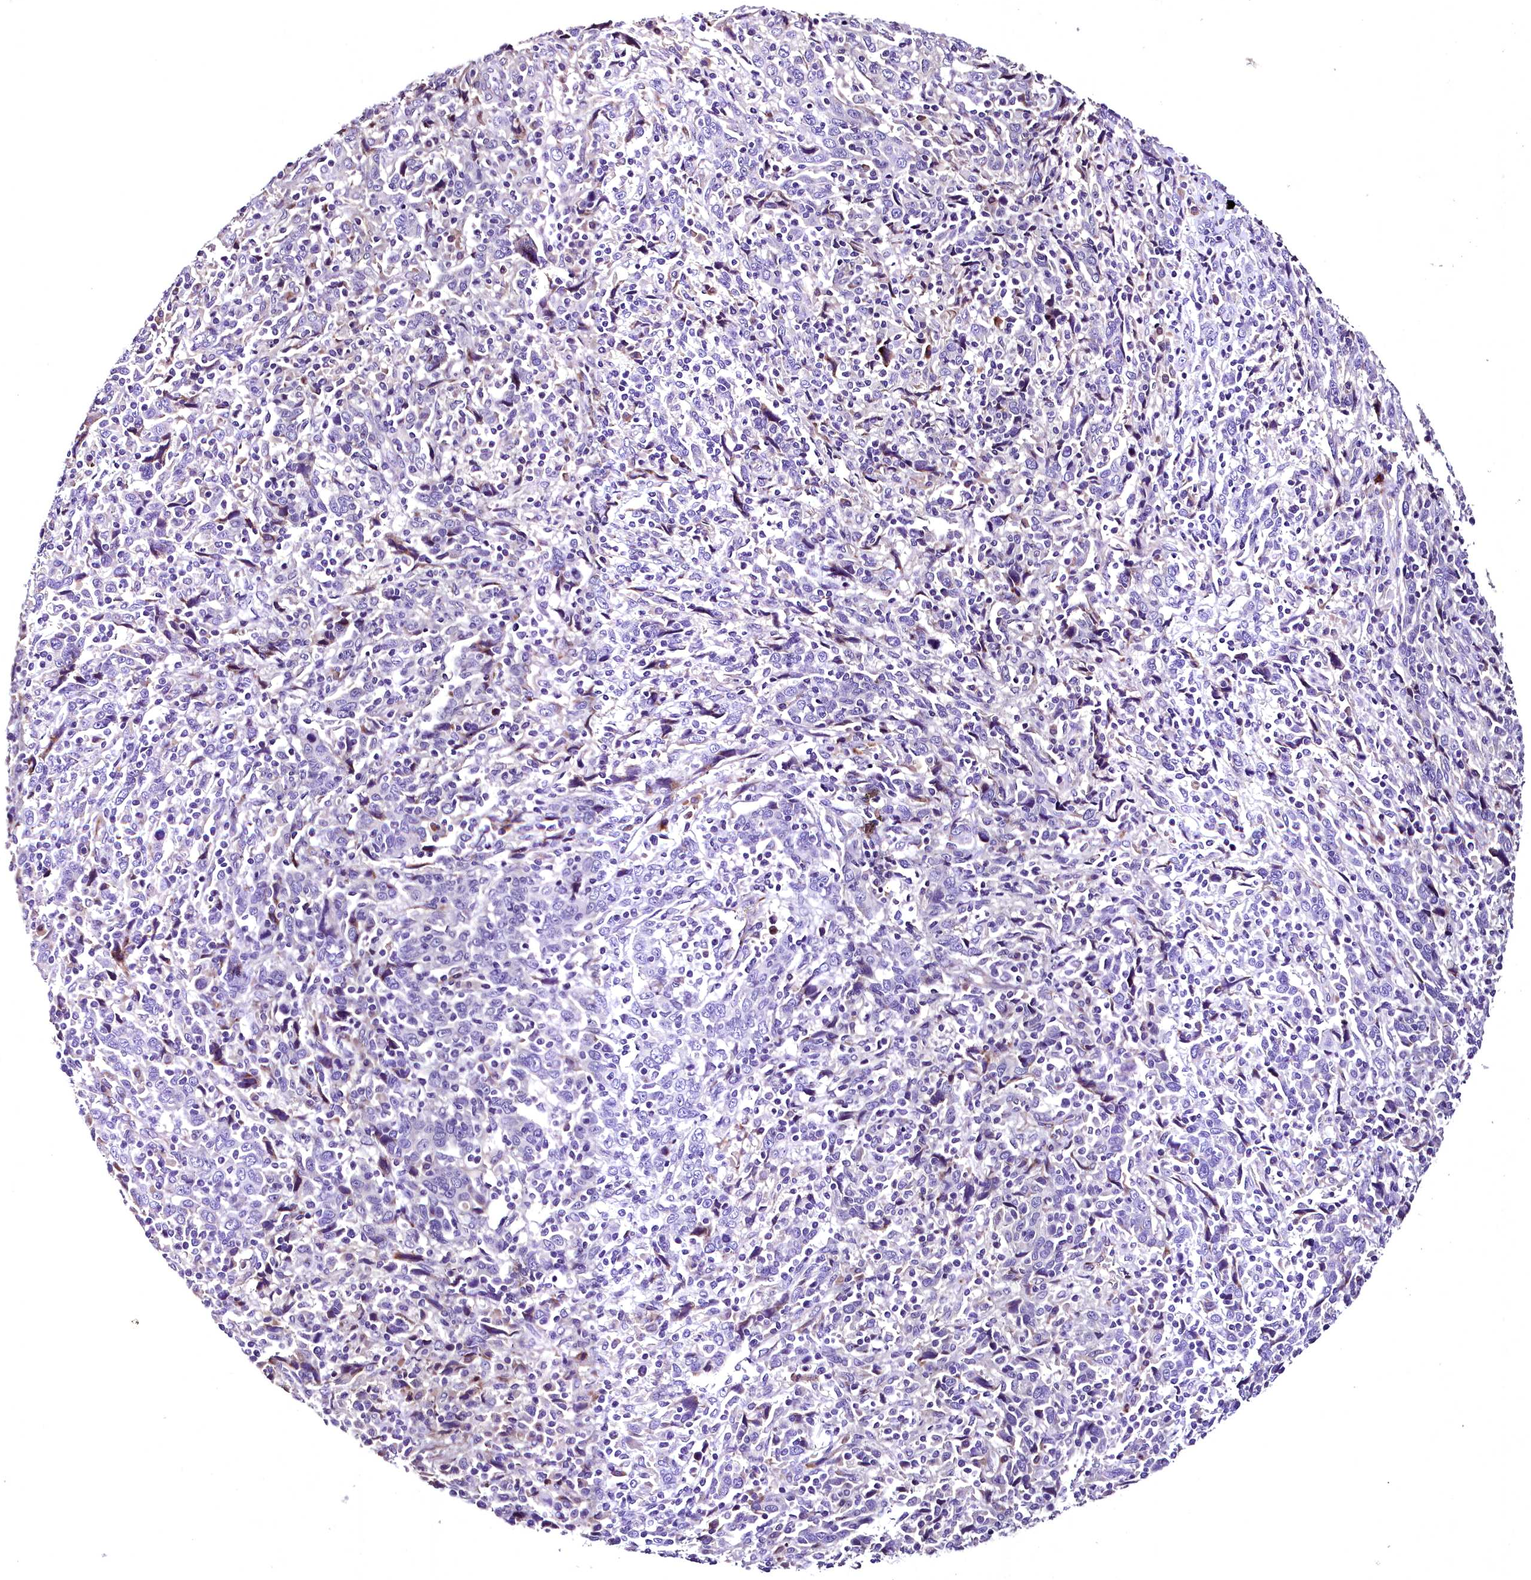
{"staining": {"intensity": "negative", "quantity": "none", "location": "none"}, "tissue": "cervical cancer", "cell_type": "Tumor cells", "image_type": "cancer", "snomed": [{"axis": "morphology", "description": "Squamous cell carcinoma, NOS"}, {"axis": "topography", "description": "Cervix"}], "caption": "The IHC micrograph has no significant staining in tumor cells of cervical squamous cell carcinoma tissue.", "gene": "MS4A18", "patient": {"sex": "female", "age": 46}}